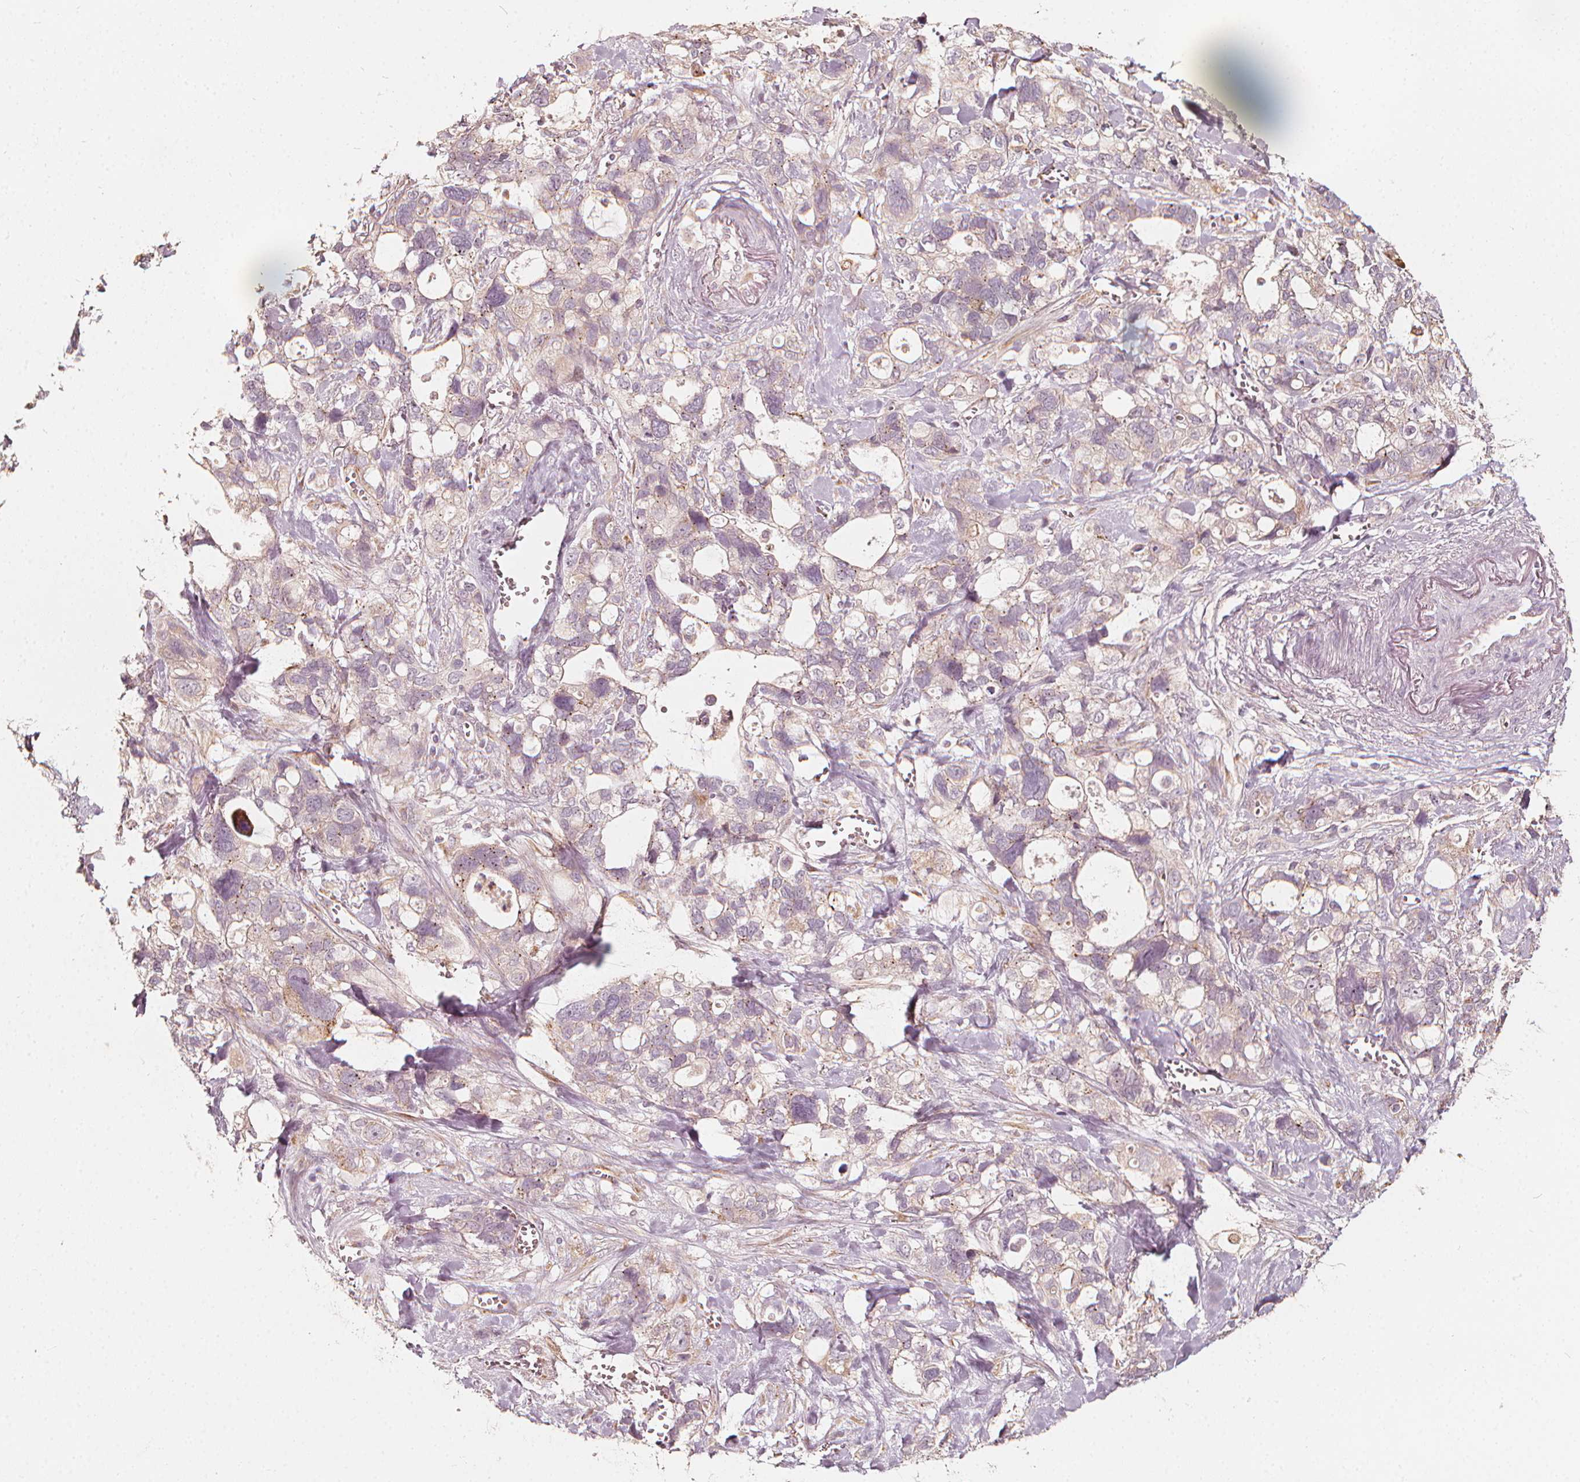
{"staining": {"intensity": "weak", "quantity": "<25%", "location": "cytoplasmic/membranous"}, "tissue": "stomach cancer", "cell_type": "Tumor cells", "image_type": "cancer", "snomed": [{"axis": "morphology", "description": "Adenocarcinoma, NOS"}, {"axis": "topography", "description": "Stomach, upper"}], "caption": "High power microscopy photomicrograph of an immunohistochemistry histopathology image of stomach cancer (adenocarcinoma), revealing no significant staining in tumor cells.", "gene": "NPC1L1", "patient": {"sex": "female", "age": 81}}